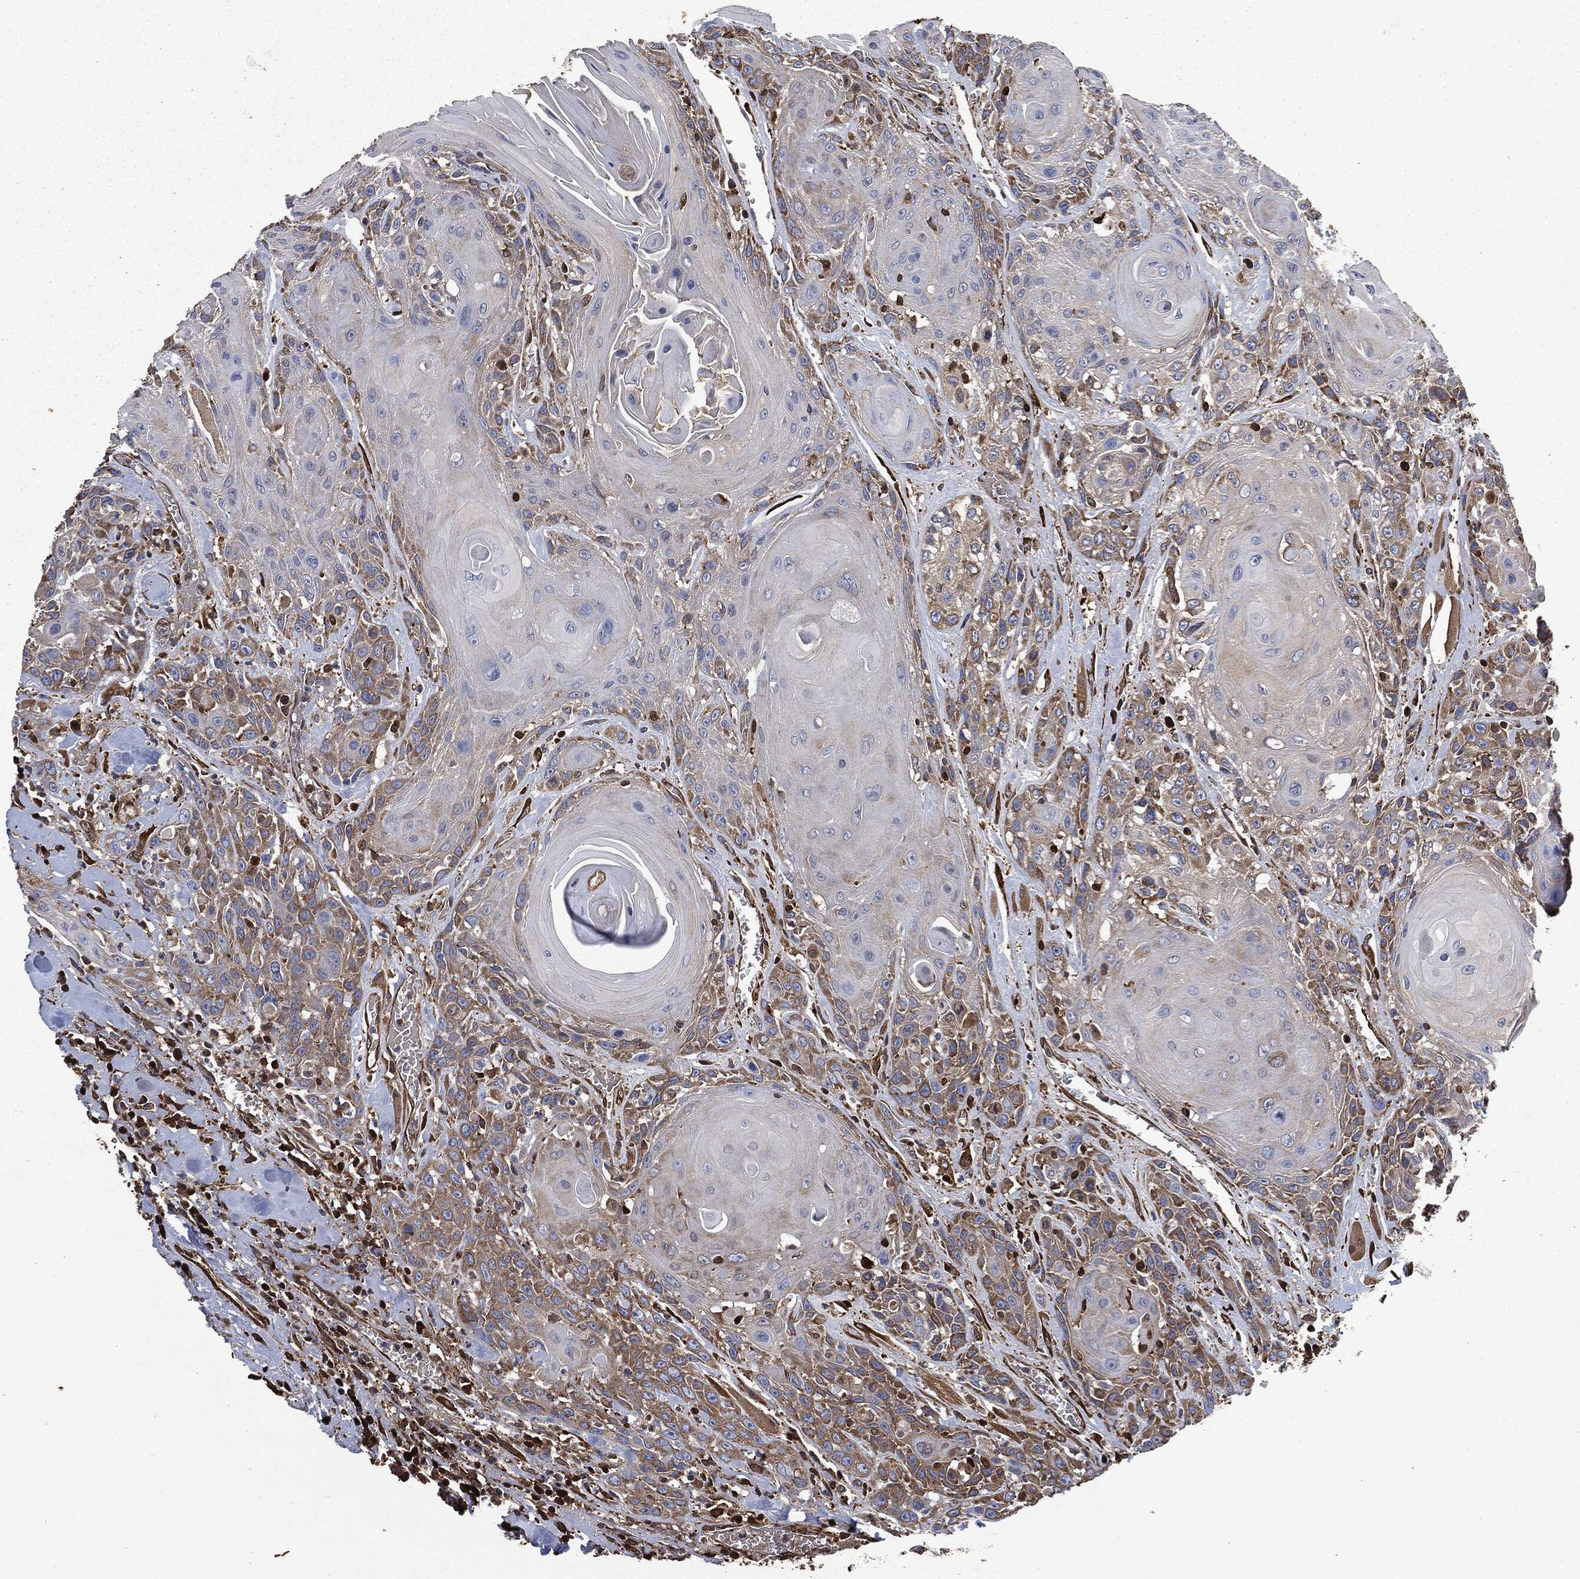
{"staining": {"intensity": "moderate", "quantity": "25%-75%", "location": "cytoplasmic/membranous"}, "tissue": "head and neck cancer", "cell_type": "Tumor cells", "image_type": "cancer", "snomed": [{"axis": "morphology", "description": "Squamous cell carcinoma, NOS"}, {"axis": "topography", "description": "Head-Neck"}], "caption": "Head and neck cancer stained for a protein displays moderate cytoplasmic/membranous positivity in tumor cells.", "gene": "PRDX4", "patient": {"sex": "female", "age": 59}}